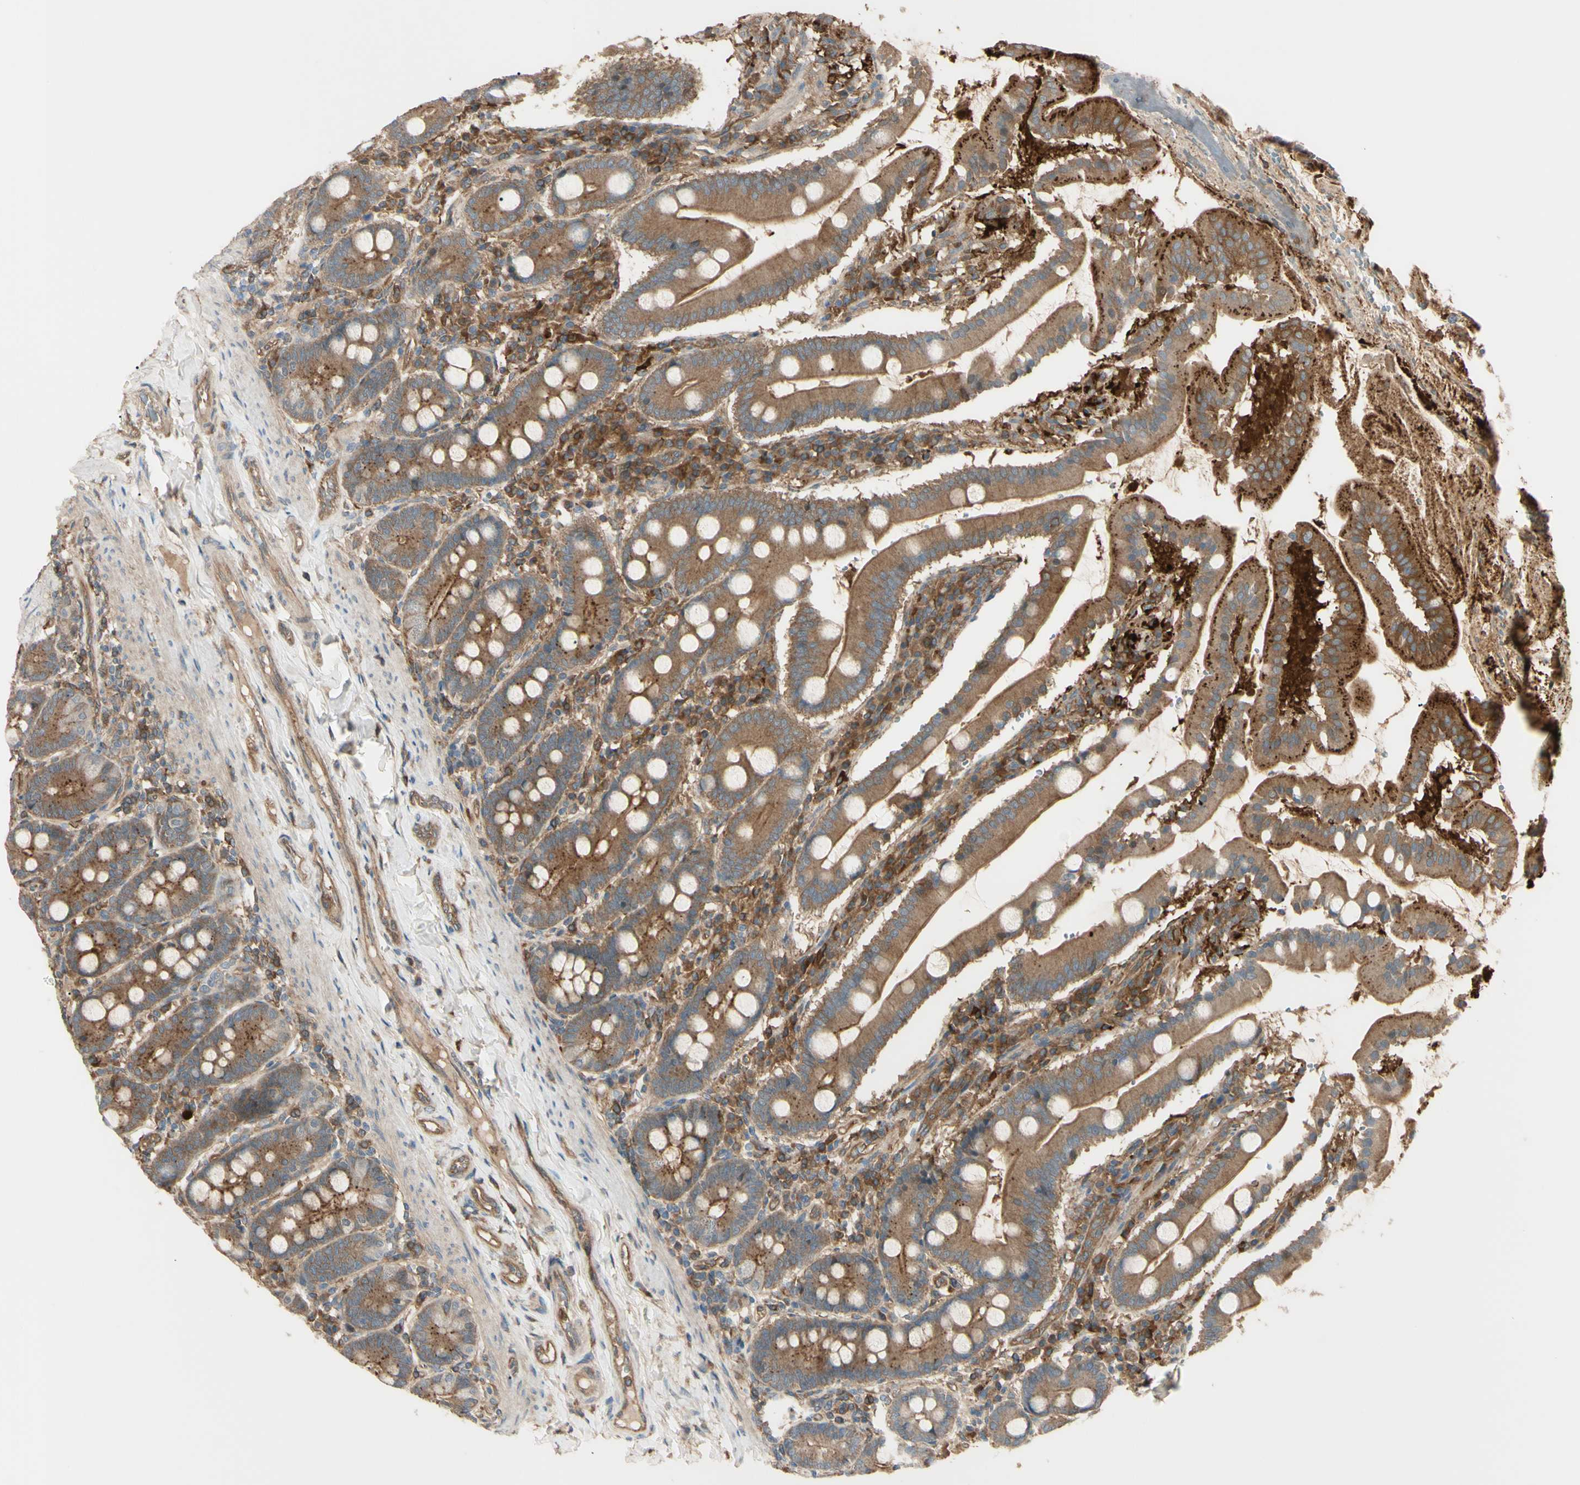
{"staining": {"intensity": "moderate", "quantity": ">75%", "location": "cytoplasmic/membranous"}, "tissue": "duodenum", "cell_type": "Glandular cells", "image_type": "normal", "snomed": [{"axis": "morphology", "description": "Normal tissue, NOS"}, {"axis": "topography", "description": "Duodenum"}], "caption": "Moderate cytoplasmic/membranous staining is appreciated in approximately >75% of glandular cells in unremarkable duodenum.", "gene": "PTPN12", "patient": {"sex": "male", "age": 50}}